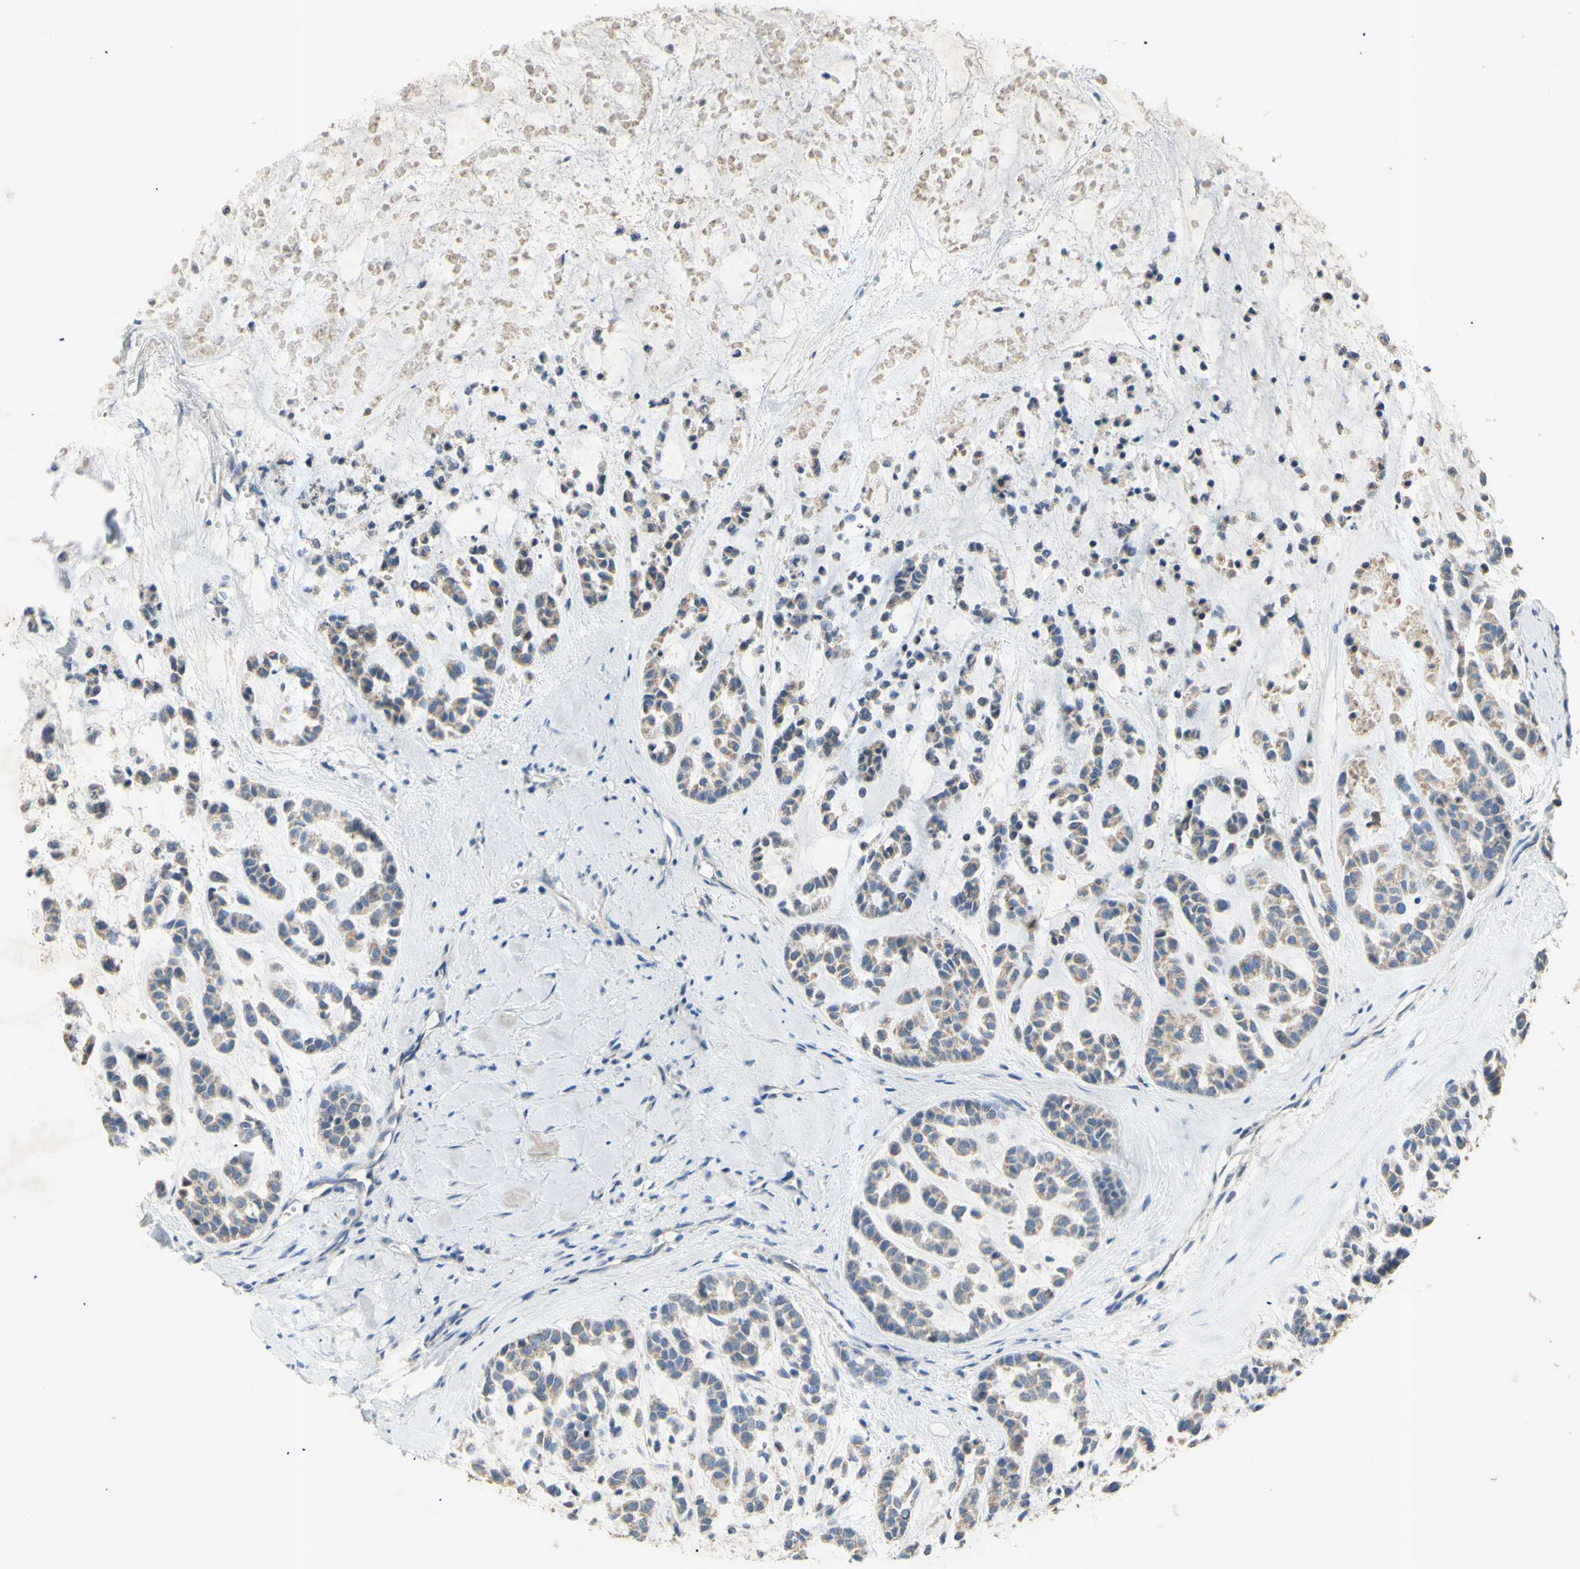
{"staining": {"intensity": "weak", "quantity": ">75%", "location": "cytoplasmic/membranous"}, "tissue": "head and neck cancer", "cell_type": "Tumor cells", "image_type": "cancer", "snomed": [{"axis": "morphology", "description": "Adenocarcinoma, NOS"}, {"axis": "morphology", "description": "Adenoma, NOS"}, {"axis": "topography", "description": "Head-Neck"}], "caption": "Brown immunohistochemical staining in adenoma (head and neck) reveals weak cytoplasmic/membranous expression in about >75% of tumor cells. The staining is performed using DAB (3,3'-diaminobenzidine) brown chromogen to label protein expression. The nuclei are counter-stained blue using hematoxylin.", "gene": "PTGIS", "patient": {"sex": "female", "age": 55}}